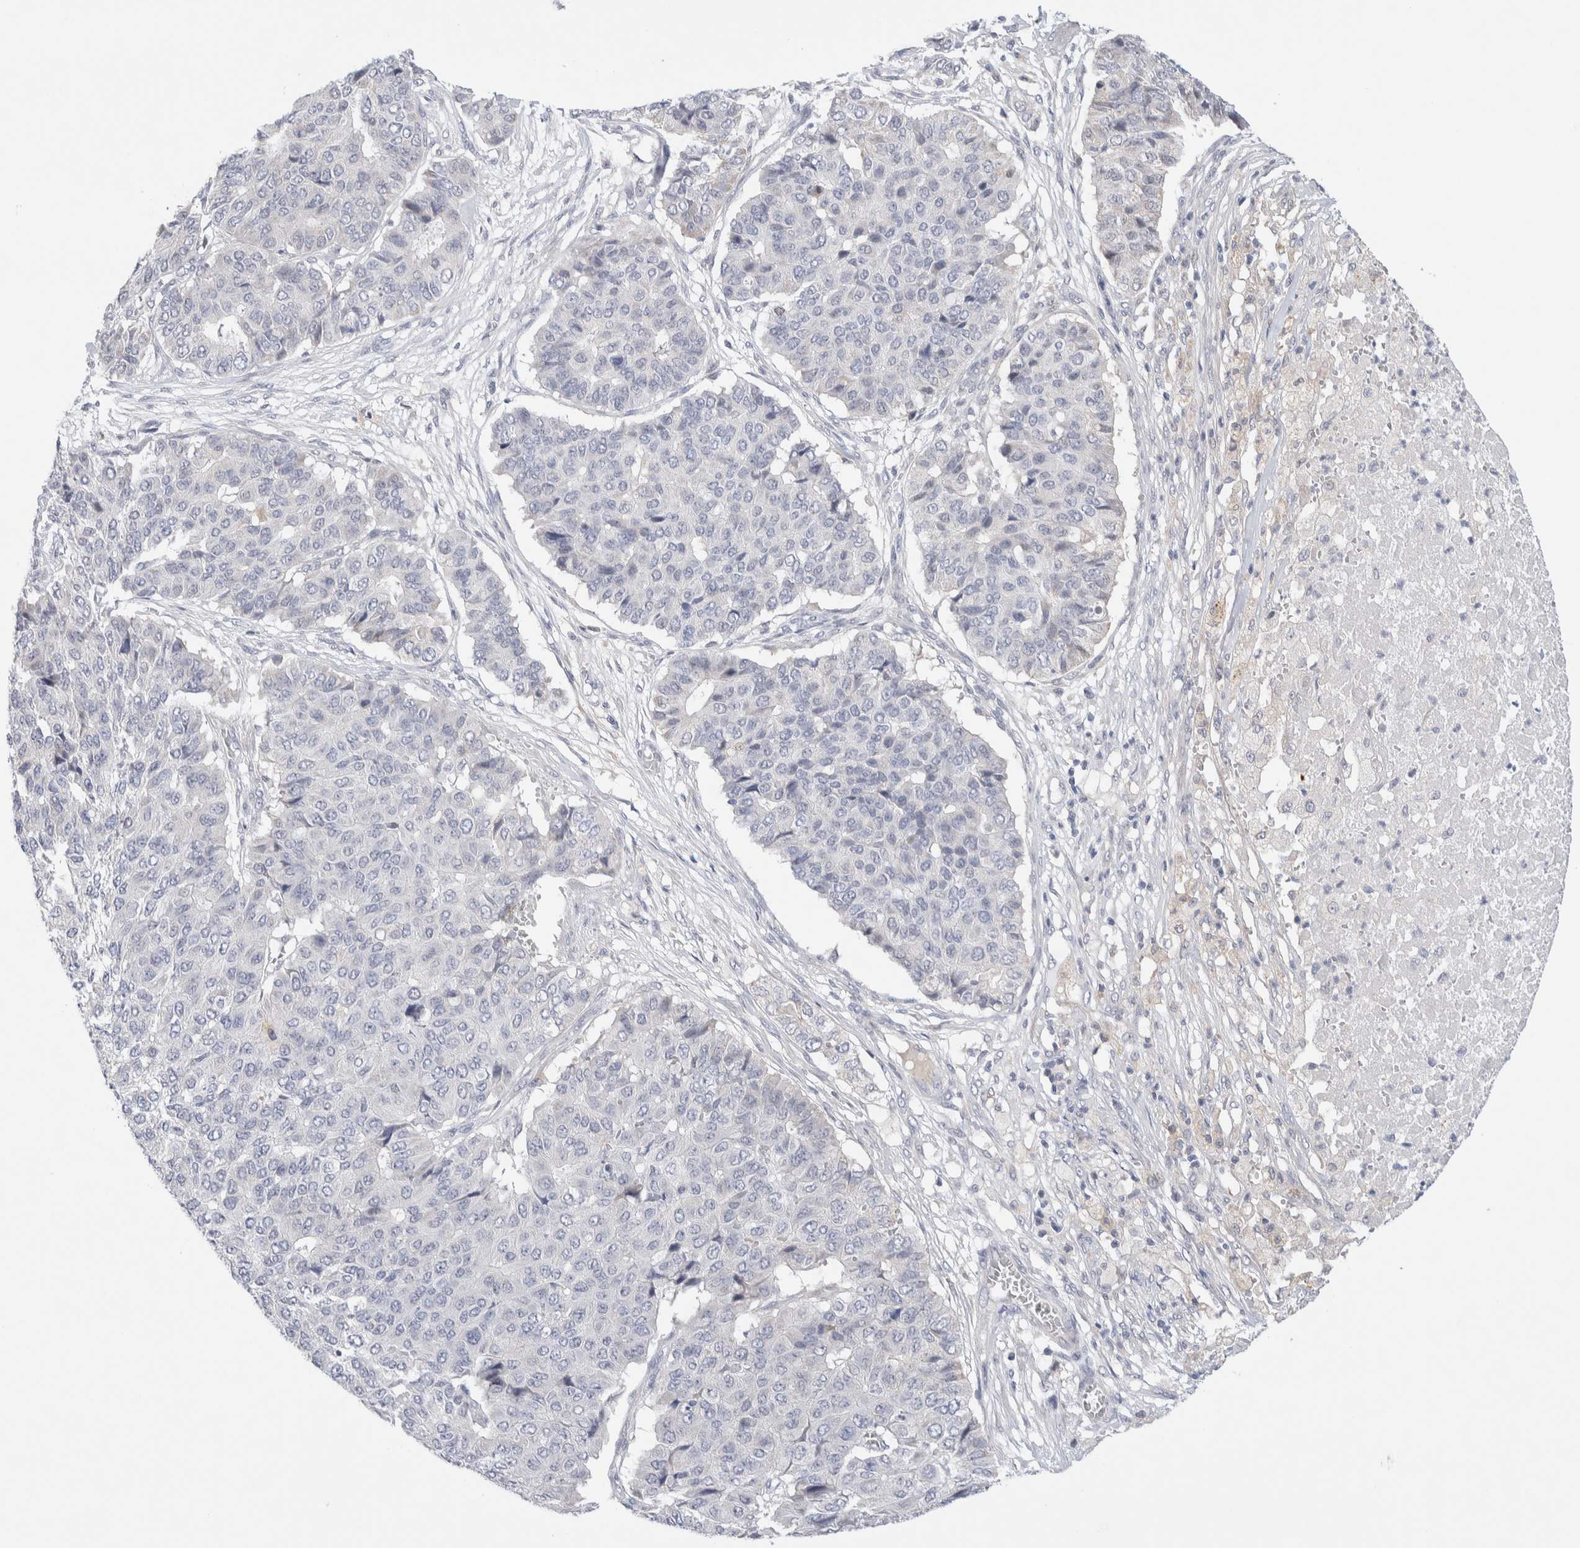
{"staining": {"intensity": "negative", "quantity": "none", "location": "none"}, "tissue": "pancreatic cancer", "cell_type": "Tumor cells", "image_type": "cancer", "snomed": [{"axis": "morphology", "description": "Adenocarcinoma, NOS"}, {"axis": "topography", "description": "Pancreas"}], "caption": "Immunohistochemical staining of pancreatic cancer (adenocarcinoma) reveals no significant positivity in tumor cells.", "gene": "DNAJB6", "patient": {"sex": "male", "age": 50}}